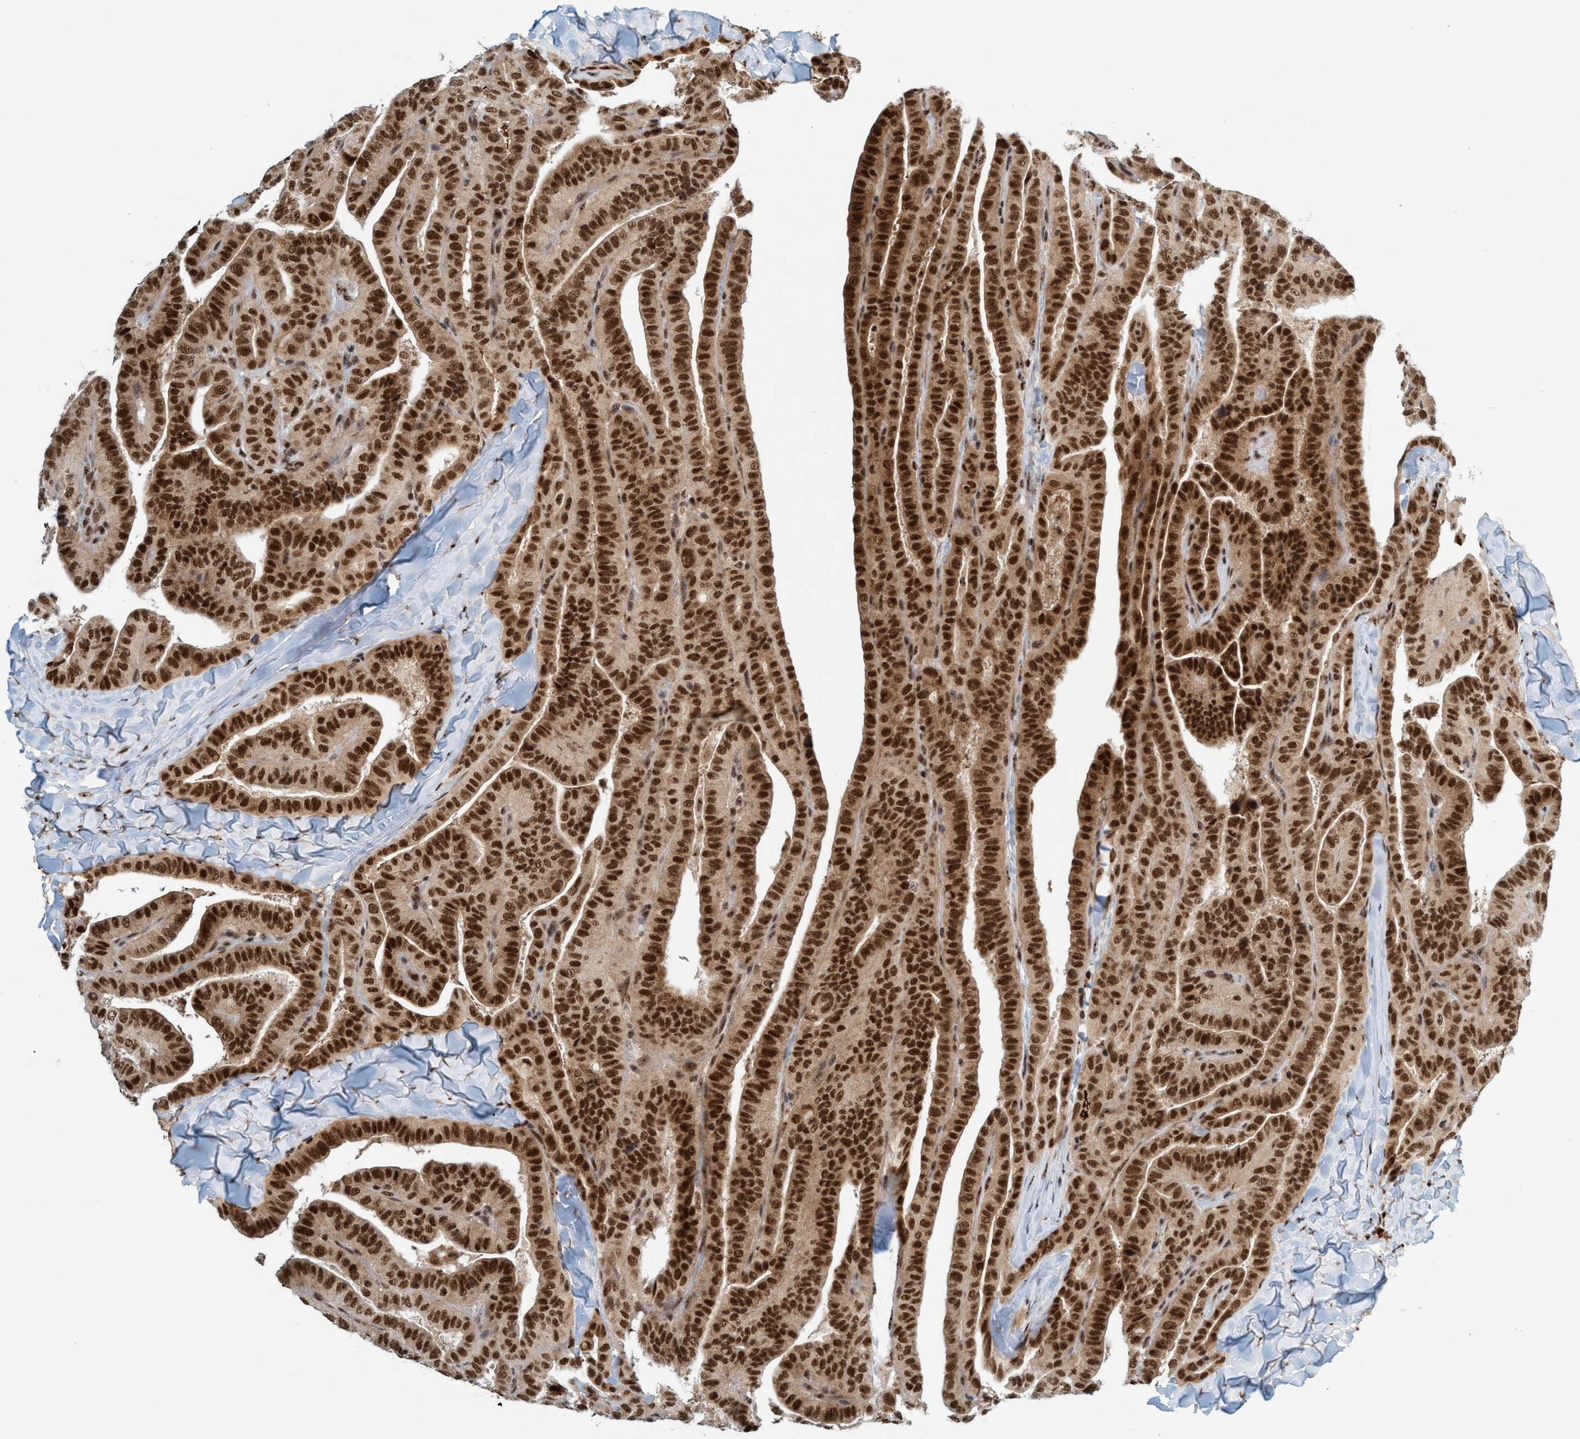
{"staining": {"intensity": "strong", "quantity": ">75%", "location": "nuclear"}, "tissue": "thyroid cancer", "cell_type": "Tumor cells", "image_type": "cancer", "snomed": [{"axis": "morphology", "description": "Papillary adenocarcinoma, NOS"}, {"axis": "topography", "description": "Thyroid gland"}], "caption": "Thyroid papillary adenocarcinoma stained with a protein marker exhibits strong staining in tumor cells.", "gene": "SMCR8", "patient": {"sex": "male", "age": 77}}